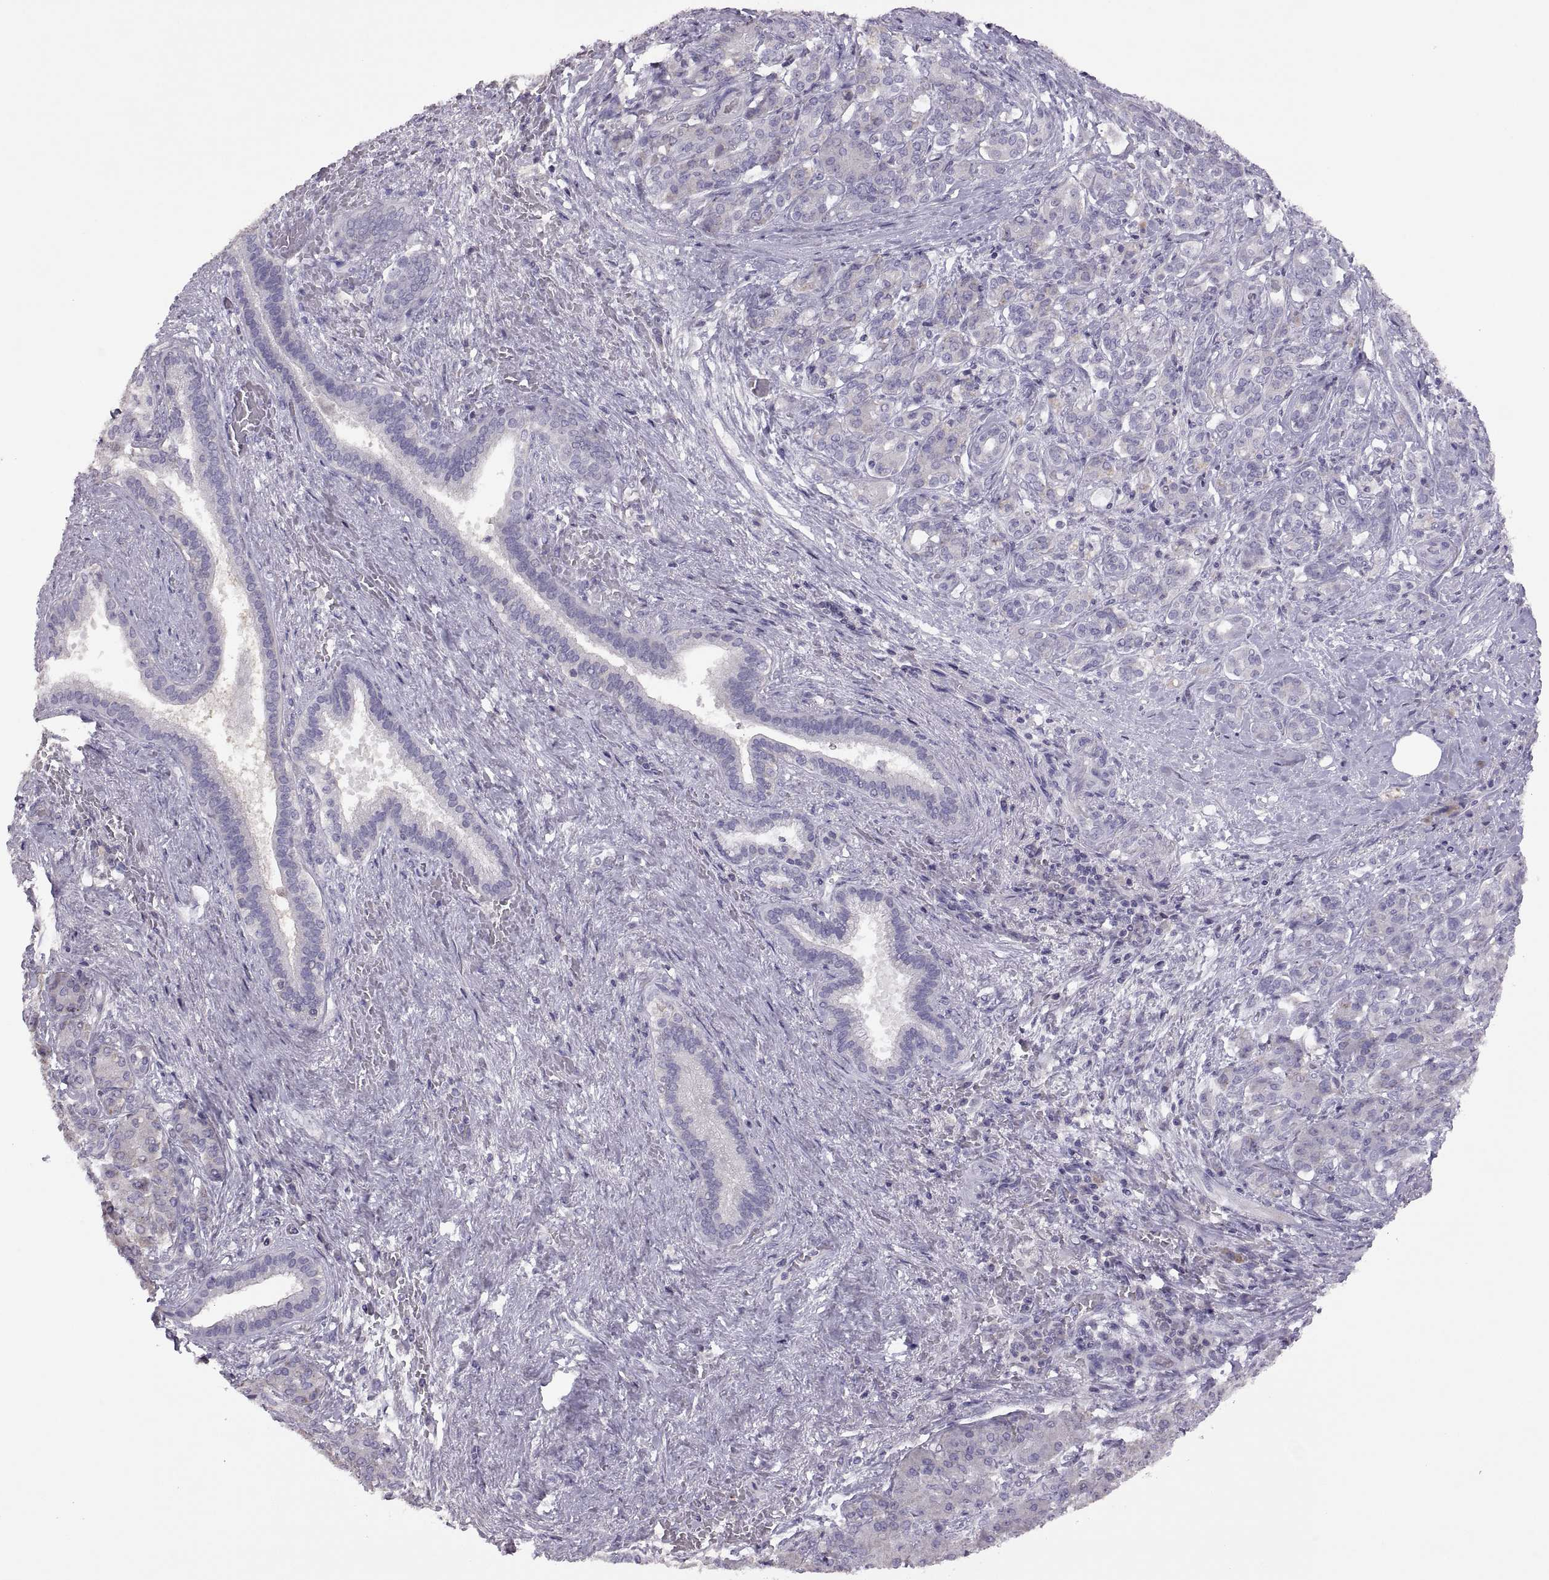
{"staining": {"intensity": "negative", "quantity": "none", "location": "none"}, "tissue": "pancreatic cancer", "cell_type": "Tumor cells", "image_type": "cancer", "snomed": [{"axis": "morphology", "description": "Normal tissue, NOS"}, {"axis": "morphology", "description": "Inflammation, NOS"}, {"axis": "morphology", "description": "Adenocarcinoma, NOS"}, {"axis": "topography", "description": "Pancreas"}], "caption": "Immunohistochemistry (IHC) micrograph of human pancreatic cancer stained for a protein (brown), which shows no expression in tumor cells.", "gene": "TBX19", "patient": {"sex": "male", "age": 57}}